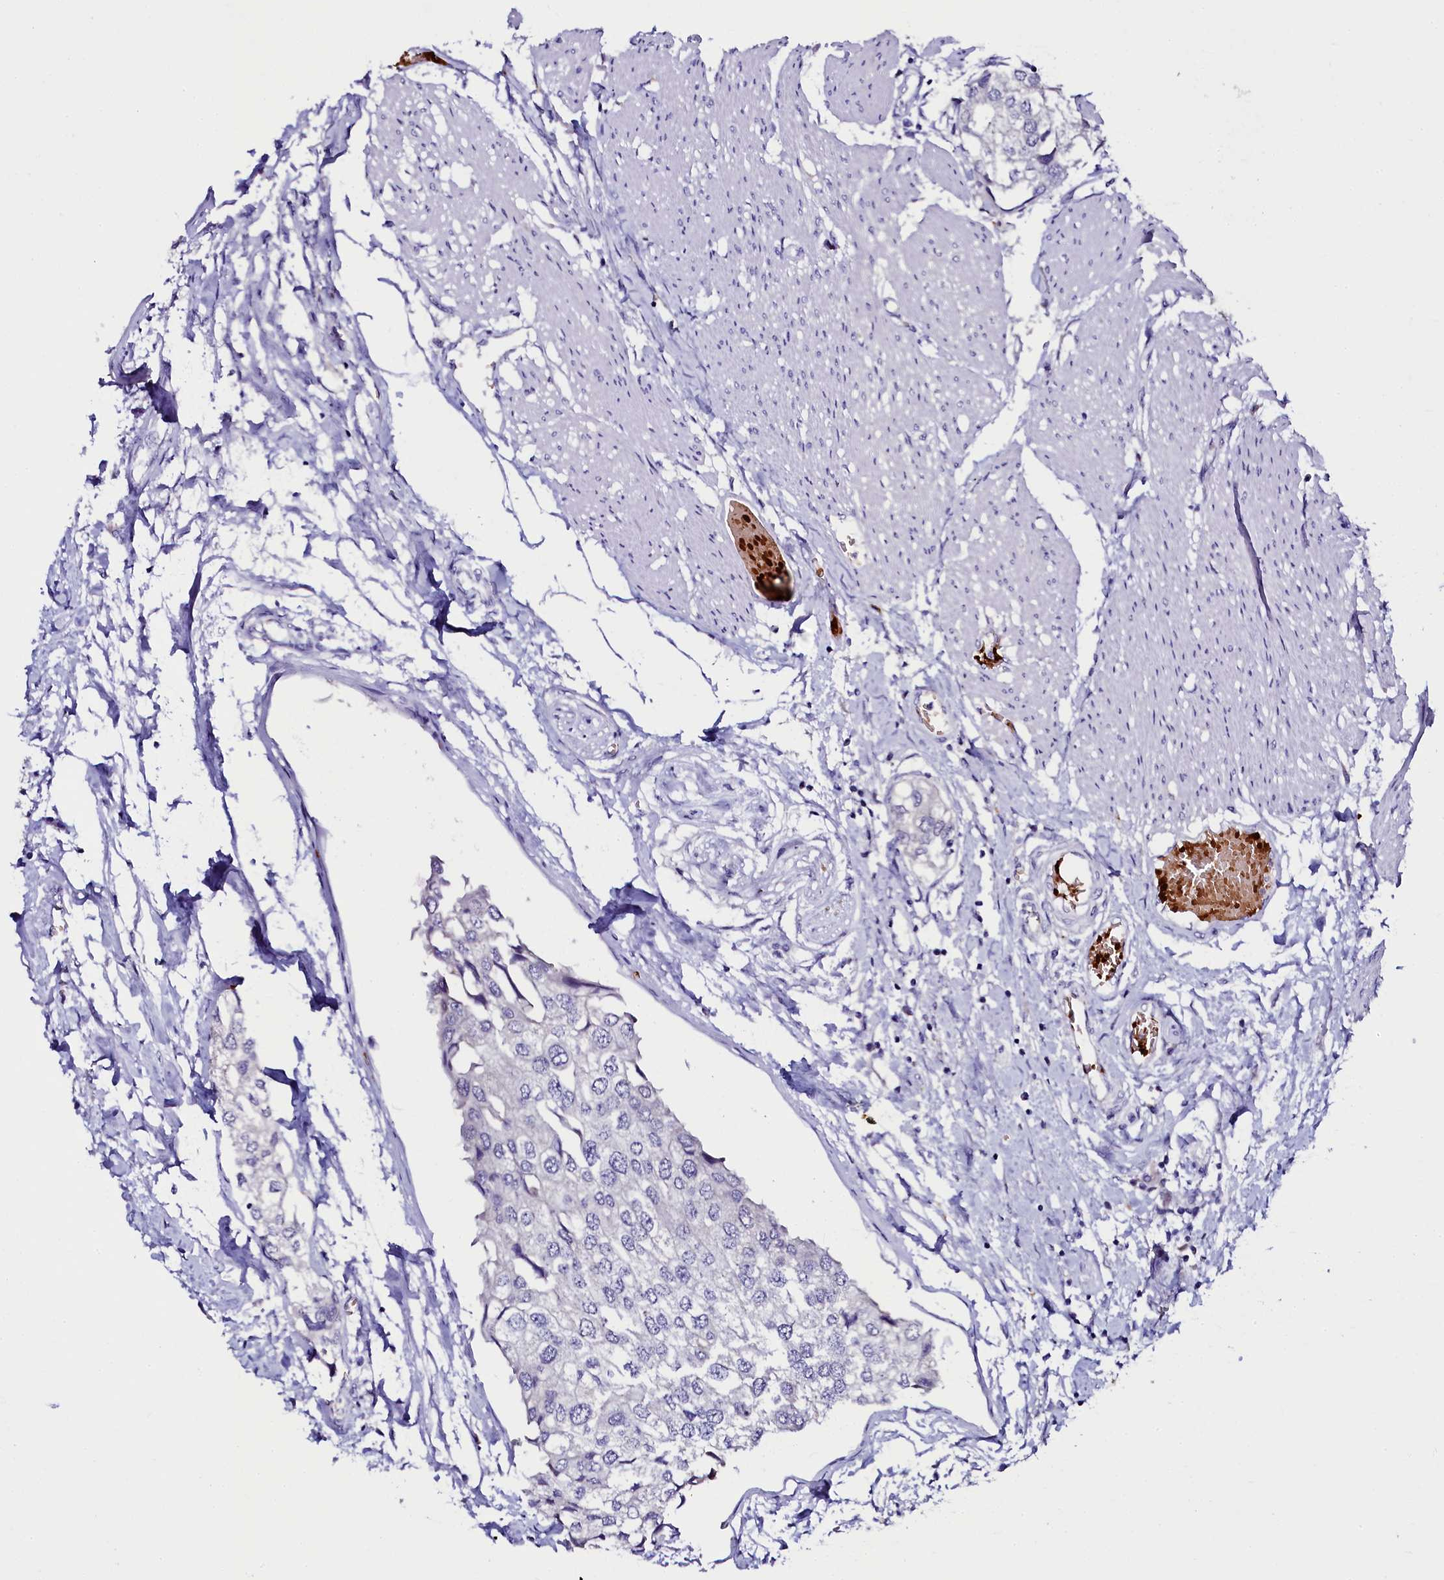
{"staining": {"intensity": "negative", "quantity": "none", "location": "none"}, "tissue": "urothelial cancer", "cell_type": "Tumor cells", "image_type": "cancer", "snomed": [{"axis": "morphology", "description": "Urothelial carcinoma, High grade"}, {"axis": "topography", "description": "Urinary bladder"}], "caption": "DAB (3,3'-diaminobenzidine) immunohistochemical staining of human urothelial cancer displays no significant positivity in tumor cells.", "gene": "CTDSPL2", "patient": {"sex": "male", "age": 64}}